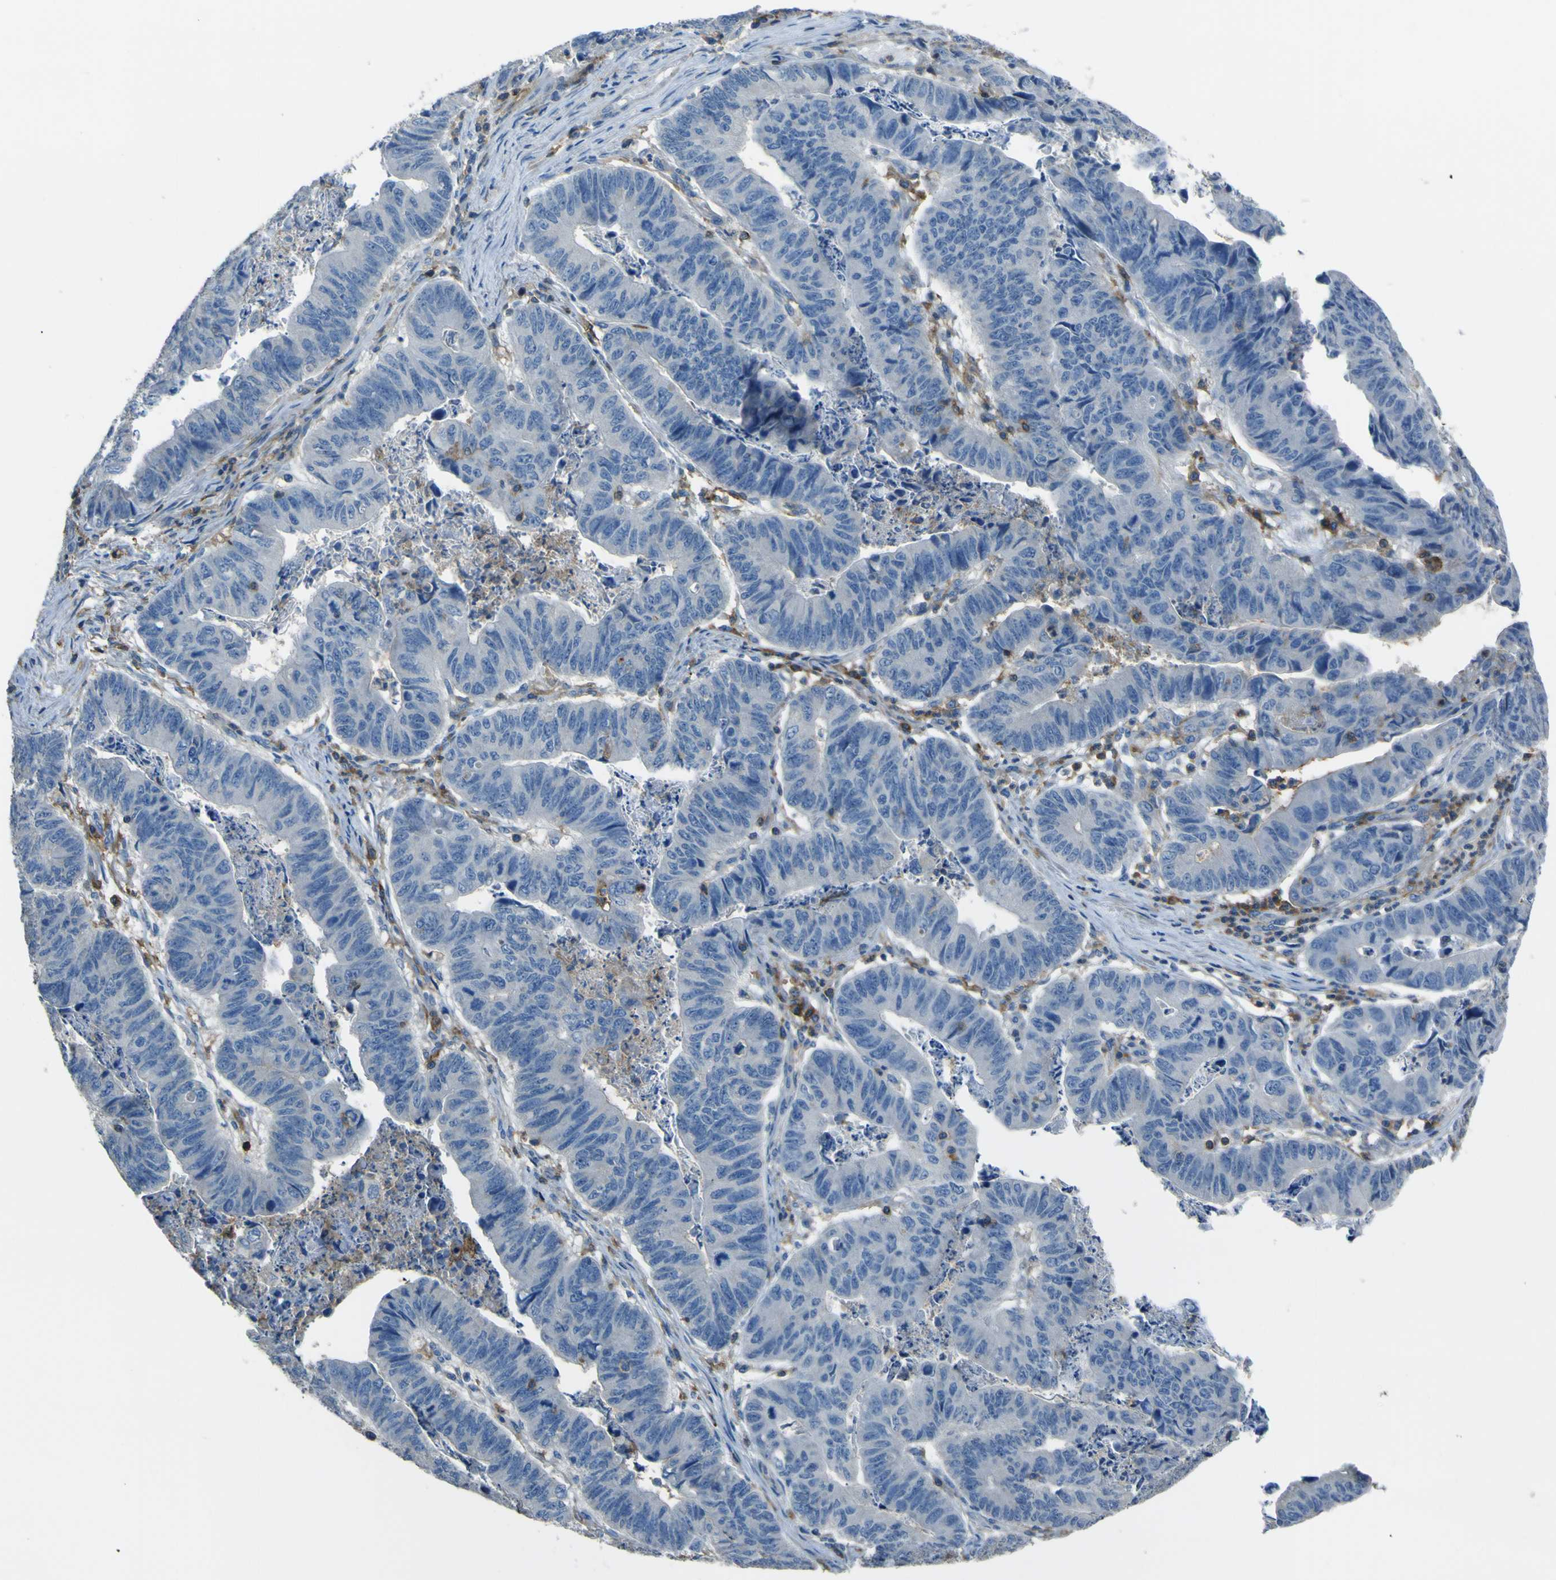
{"staining": {"intensity": "negative", "quantity": "none", "location": "none"}, "tissue": "stomach cancer", "cell_type": "Tumor cells", "image_type": "cancer", "snomed": [{"axis": "morphology", "description": "Adenocarcinoma, NOS"}, {"axis": "topography", "description": "Stomach, lower"}], "caption": "Immunohistochemistry of stomach adenocarcinoma reveals no positivity in tumor cells. (DAB (3,3'-diaminobenzidine) immunohistochemistry, high magnification).", "gene": "LAIR1", "patient": {"sex": "male", "age": 77}}